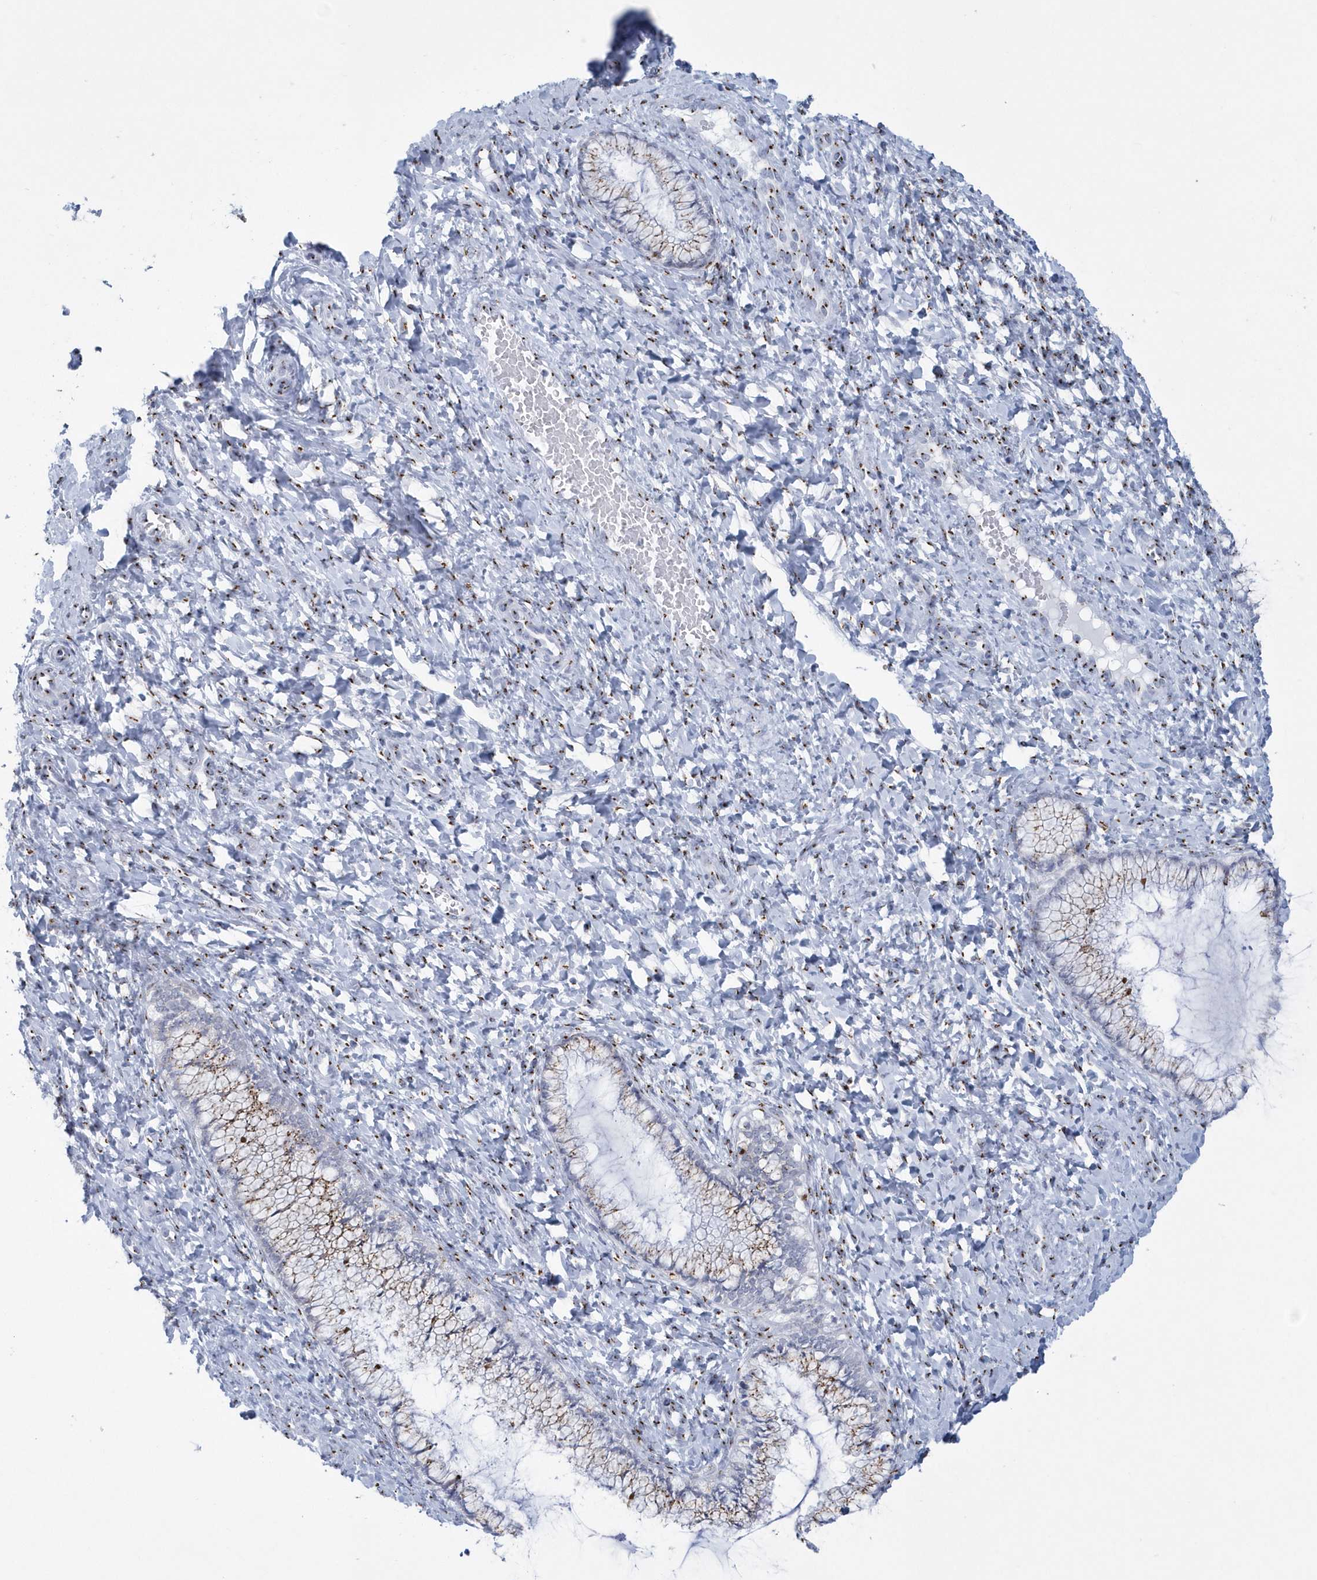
{"staining": {"intensity": "weak", "quantity": ">75%", "location": "cytoplasmic/membranous"}, "tissue": "cervix", "cell_type": "Glandular cells", "image_type": "normal", "snomed": [{"axis": "morphology", "description": "Normal tissue, NOS"}, {"axis": "morphology", "description": "Adenocarcinoma, NOS"}, {"axis": "topography", "description": "Cervix"}], "caption": "The image displays a brown stain indicating the presence of a protein in the cytoplasmic/membranous of glandular cells in cervix.", "gene": "SLX9", "patient": {"sex": "female", "age": 29}}